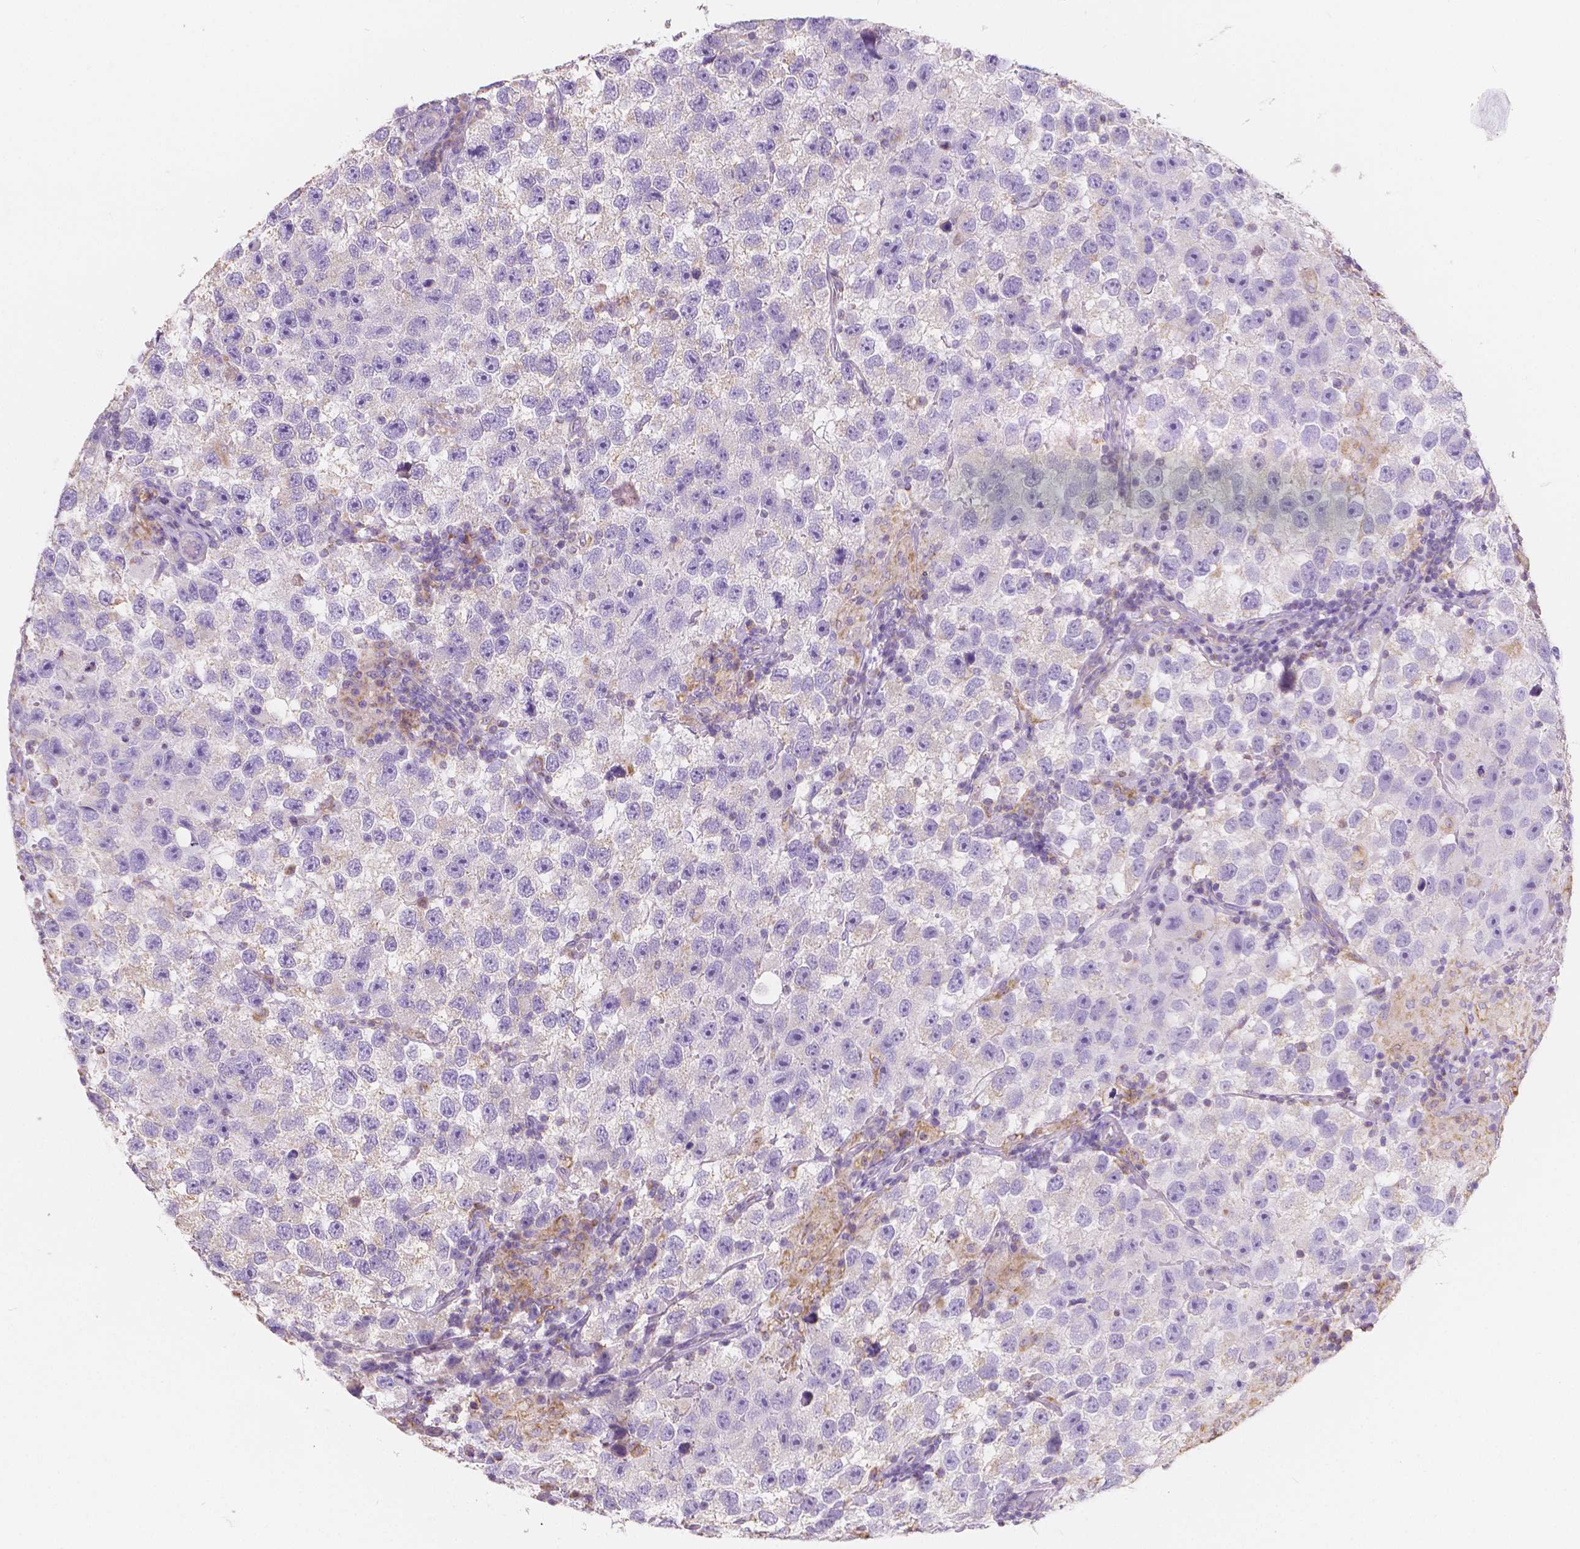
{"staining": {"intensity": "negative", "quantity": "none", "location": "none"}, "tissue": "testis cancer", "cell_type": "Tumor cells", "image_type": "cancer", "snomed": [{"axis": "morphology", "description": "Seminoma, NOS"}, {"axis": "topography", "description": "Testis"}], "caption": "Seminoma (testis) was stained to show a protein in brown. There is no significant positivity in tumor cells.", "gene": "TMEM130", "patient": {"sex": "male", "age": 26}}